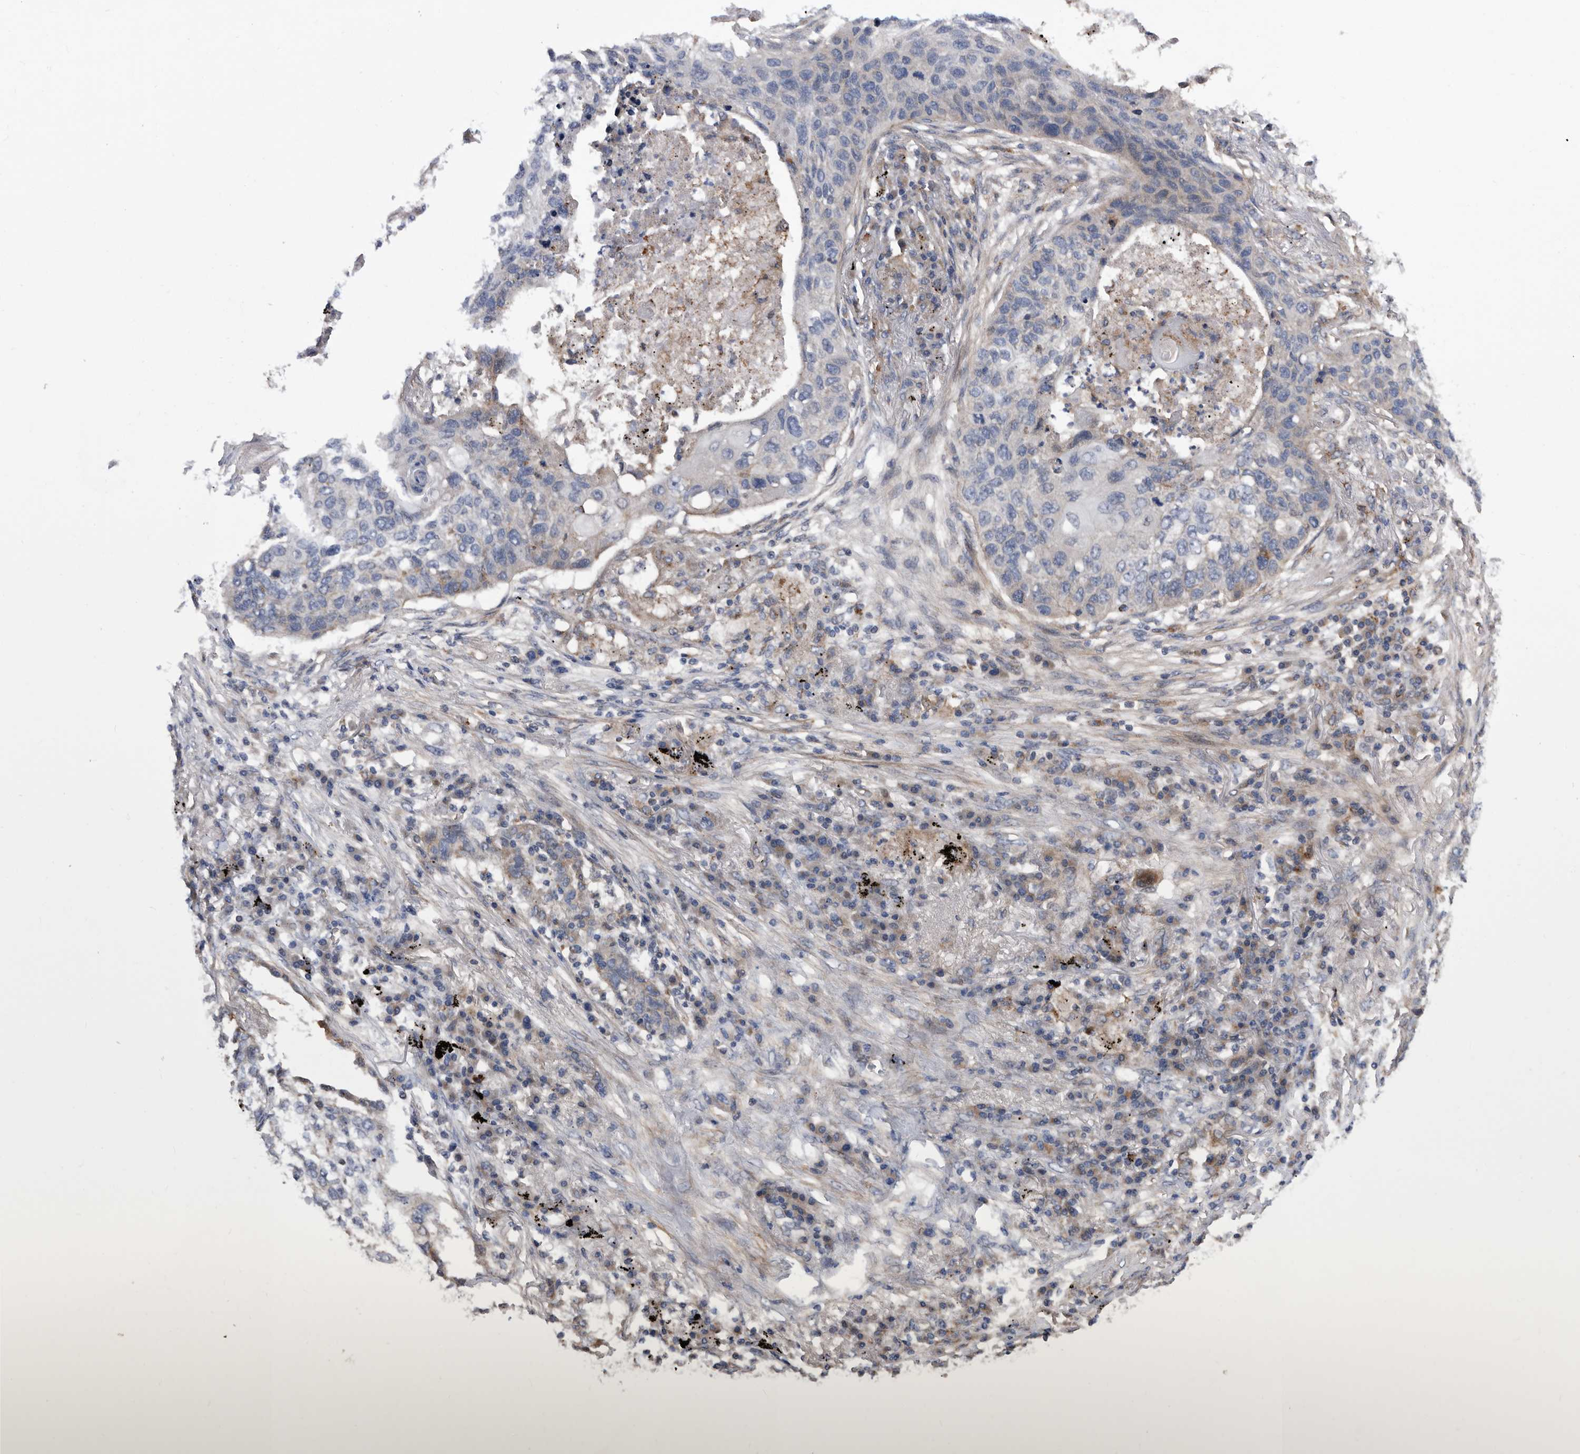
{"staining": {"intensity": "negative", "quantity": "none", "location": "none"}, "tissue": "lung cancer", "cell_type": "Tumor cells", "image_type": "cancer", "snomed": [{"axis": "morphology", "description": "Squamous cell carcinoma, NOS"}, {"axis": "topography", "description": "Lung"}], "caption": "Squamous cell carcinoma (lung) was stained to show a protein in brown. There is no significant staining in tumor cells.", "gene": "BAIAP3", "patient": {"sex": "female", "age": 63}}